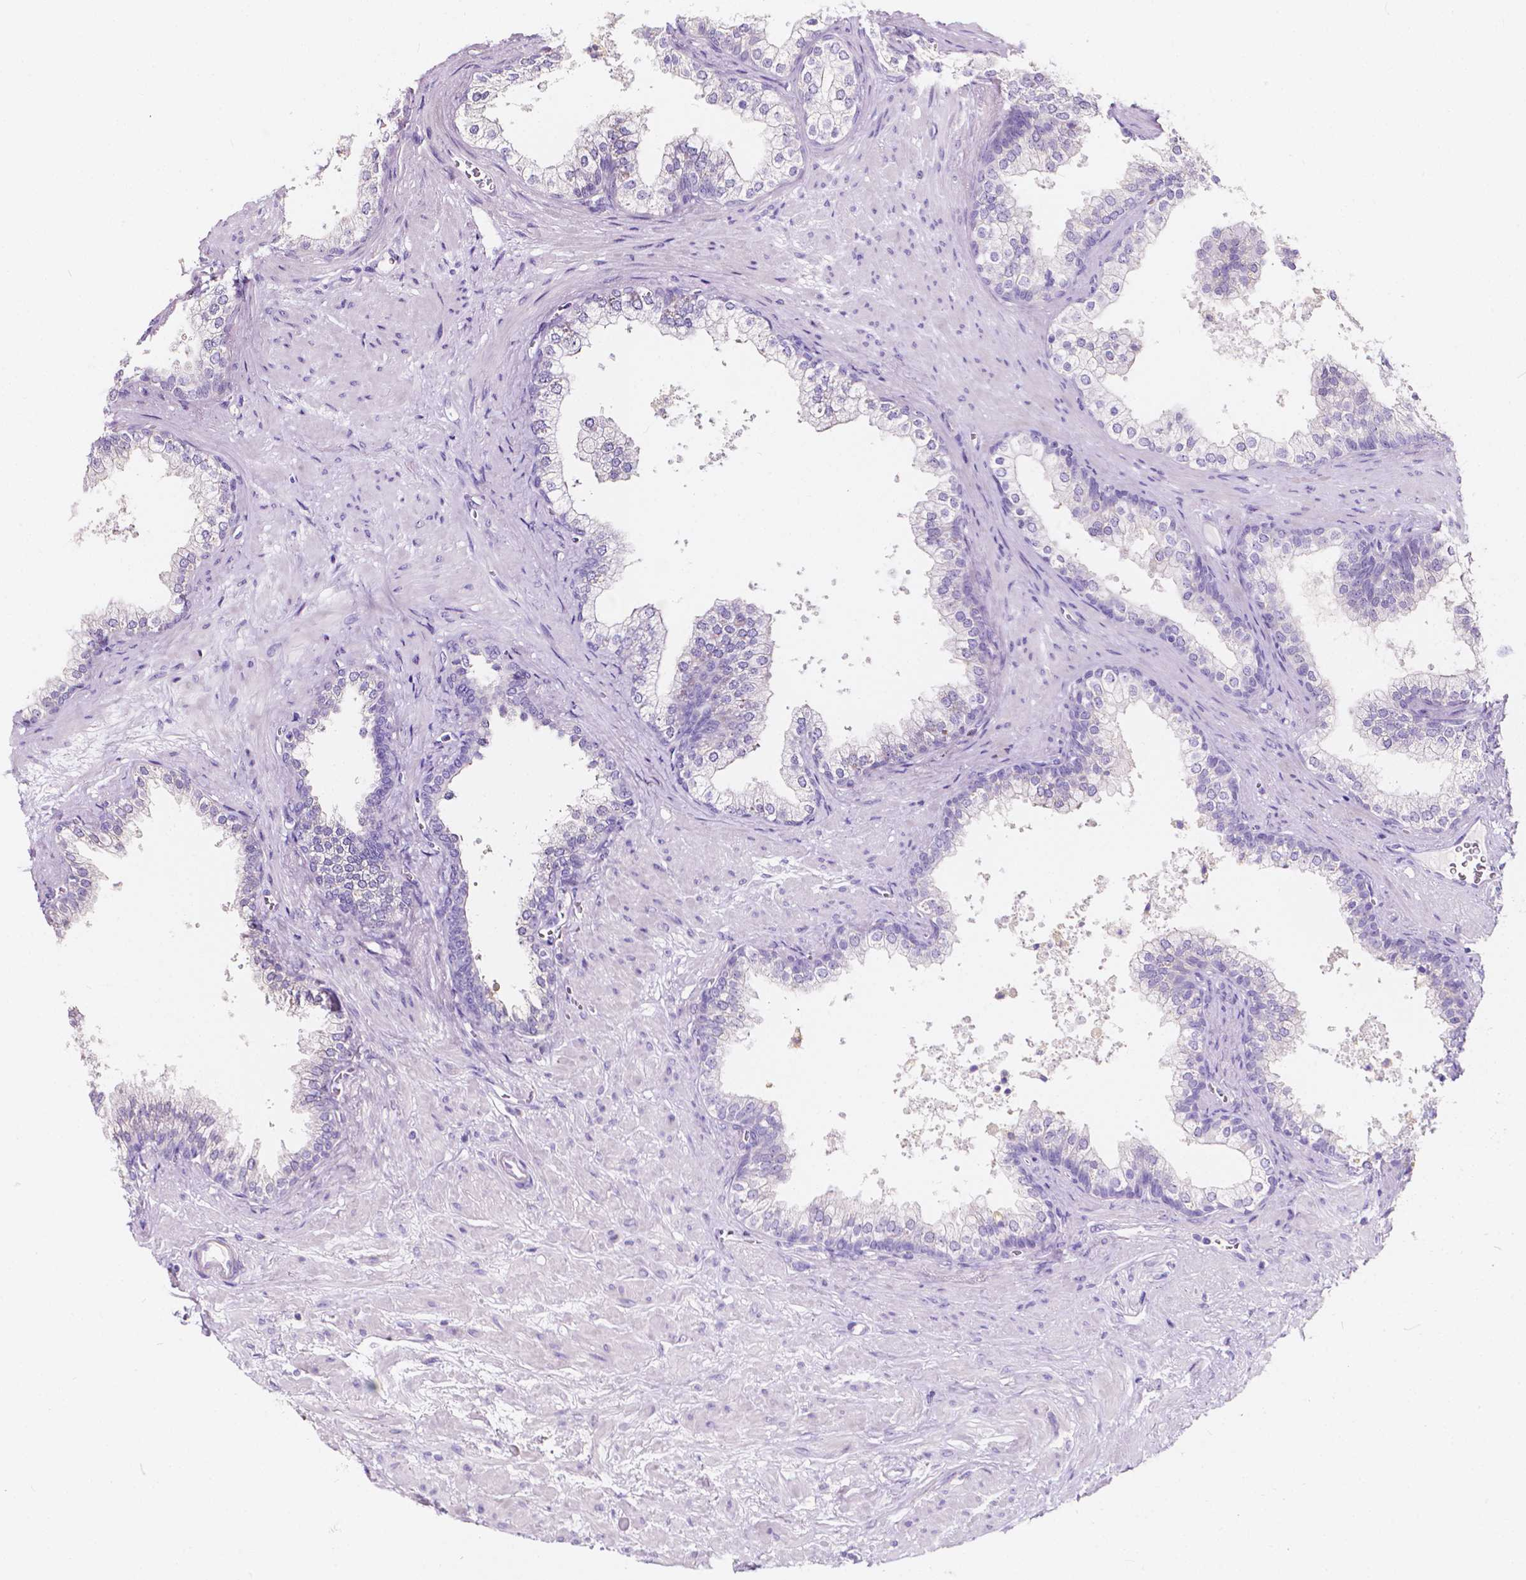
{"staining": {"intensity": "negative", "quantity": "none", "location": "none"}, "tissue": "prostate", "cell_type": "Glandular cells", "image_type": "normal", "snomed": [{"axis": "morphology", "description": "Normal tissue, NOS"}, {"axis": "topography", "description": "Prostate"}], "caption": "Protein analysis of normal prostate exhibits no significant staining in glandular cells.", "gene": "CLSTN2", "patient": {"sex": "male", "age": 79}}